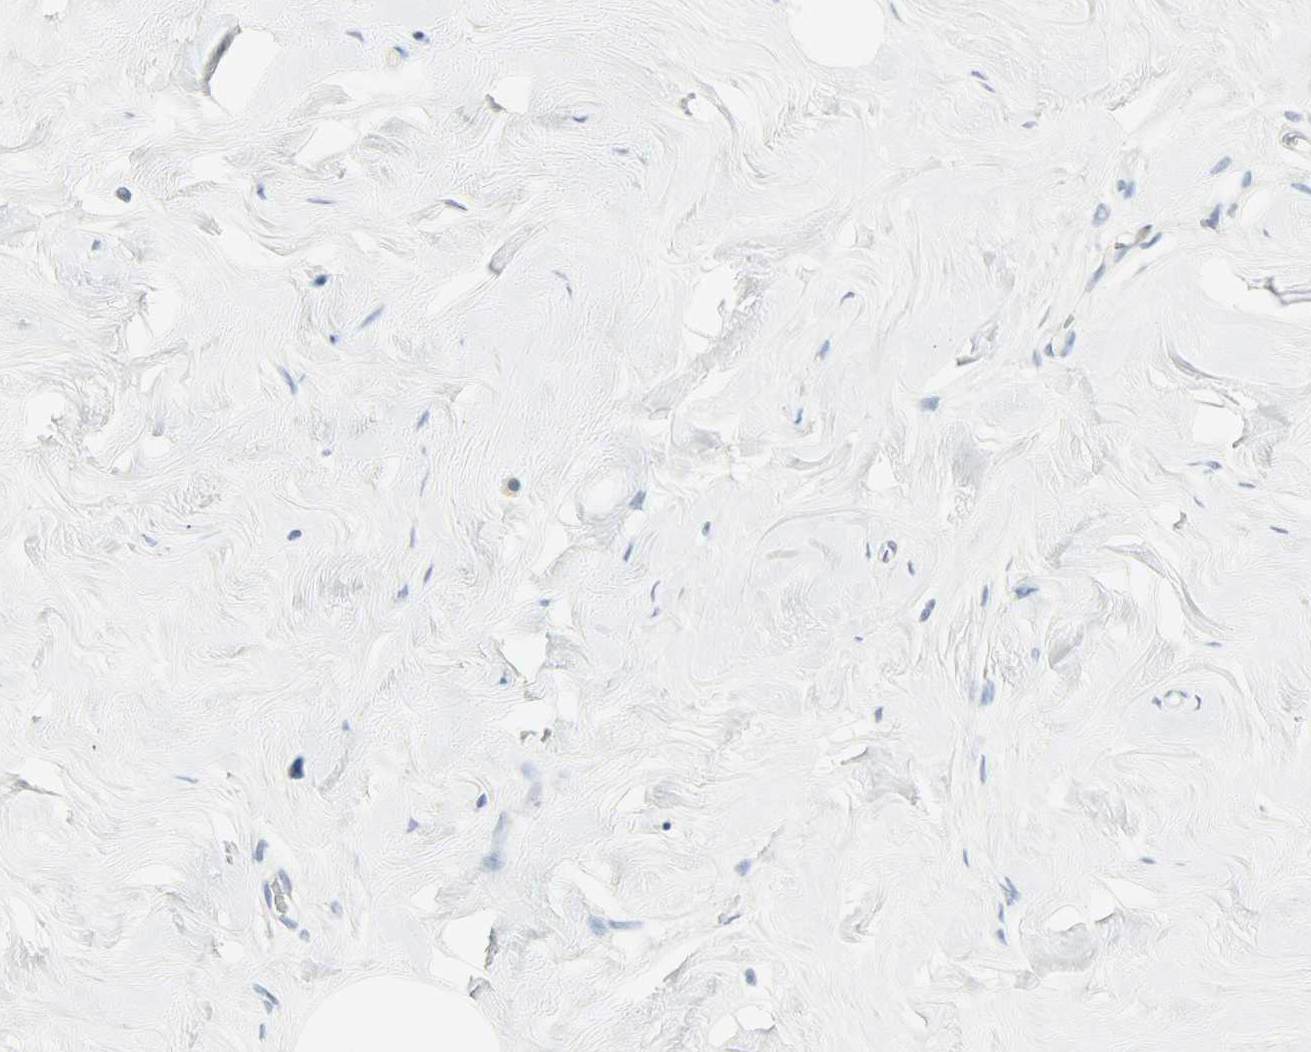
{"staining": {"intensity": "weak", "quantity": "<25%", "location": "nuclear"}, "tissue": "breast cancer", "cell_type": "Tumor cells", "image_type": "cancer", "snomed": [{"axis": "morphology", "description": "Normal tissue, NOS"}, {"axis": "morphology", "description": "Duct carcinoma"}, {"axis": "topography", "description": "Breast"}], "caption": "This is an immunohistochemistry histopathology image of breast cancer. There is no expression in tumor cells.", "gene": "HELLS", "patient": {"sex": "female", "age": 49}}